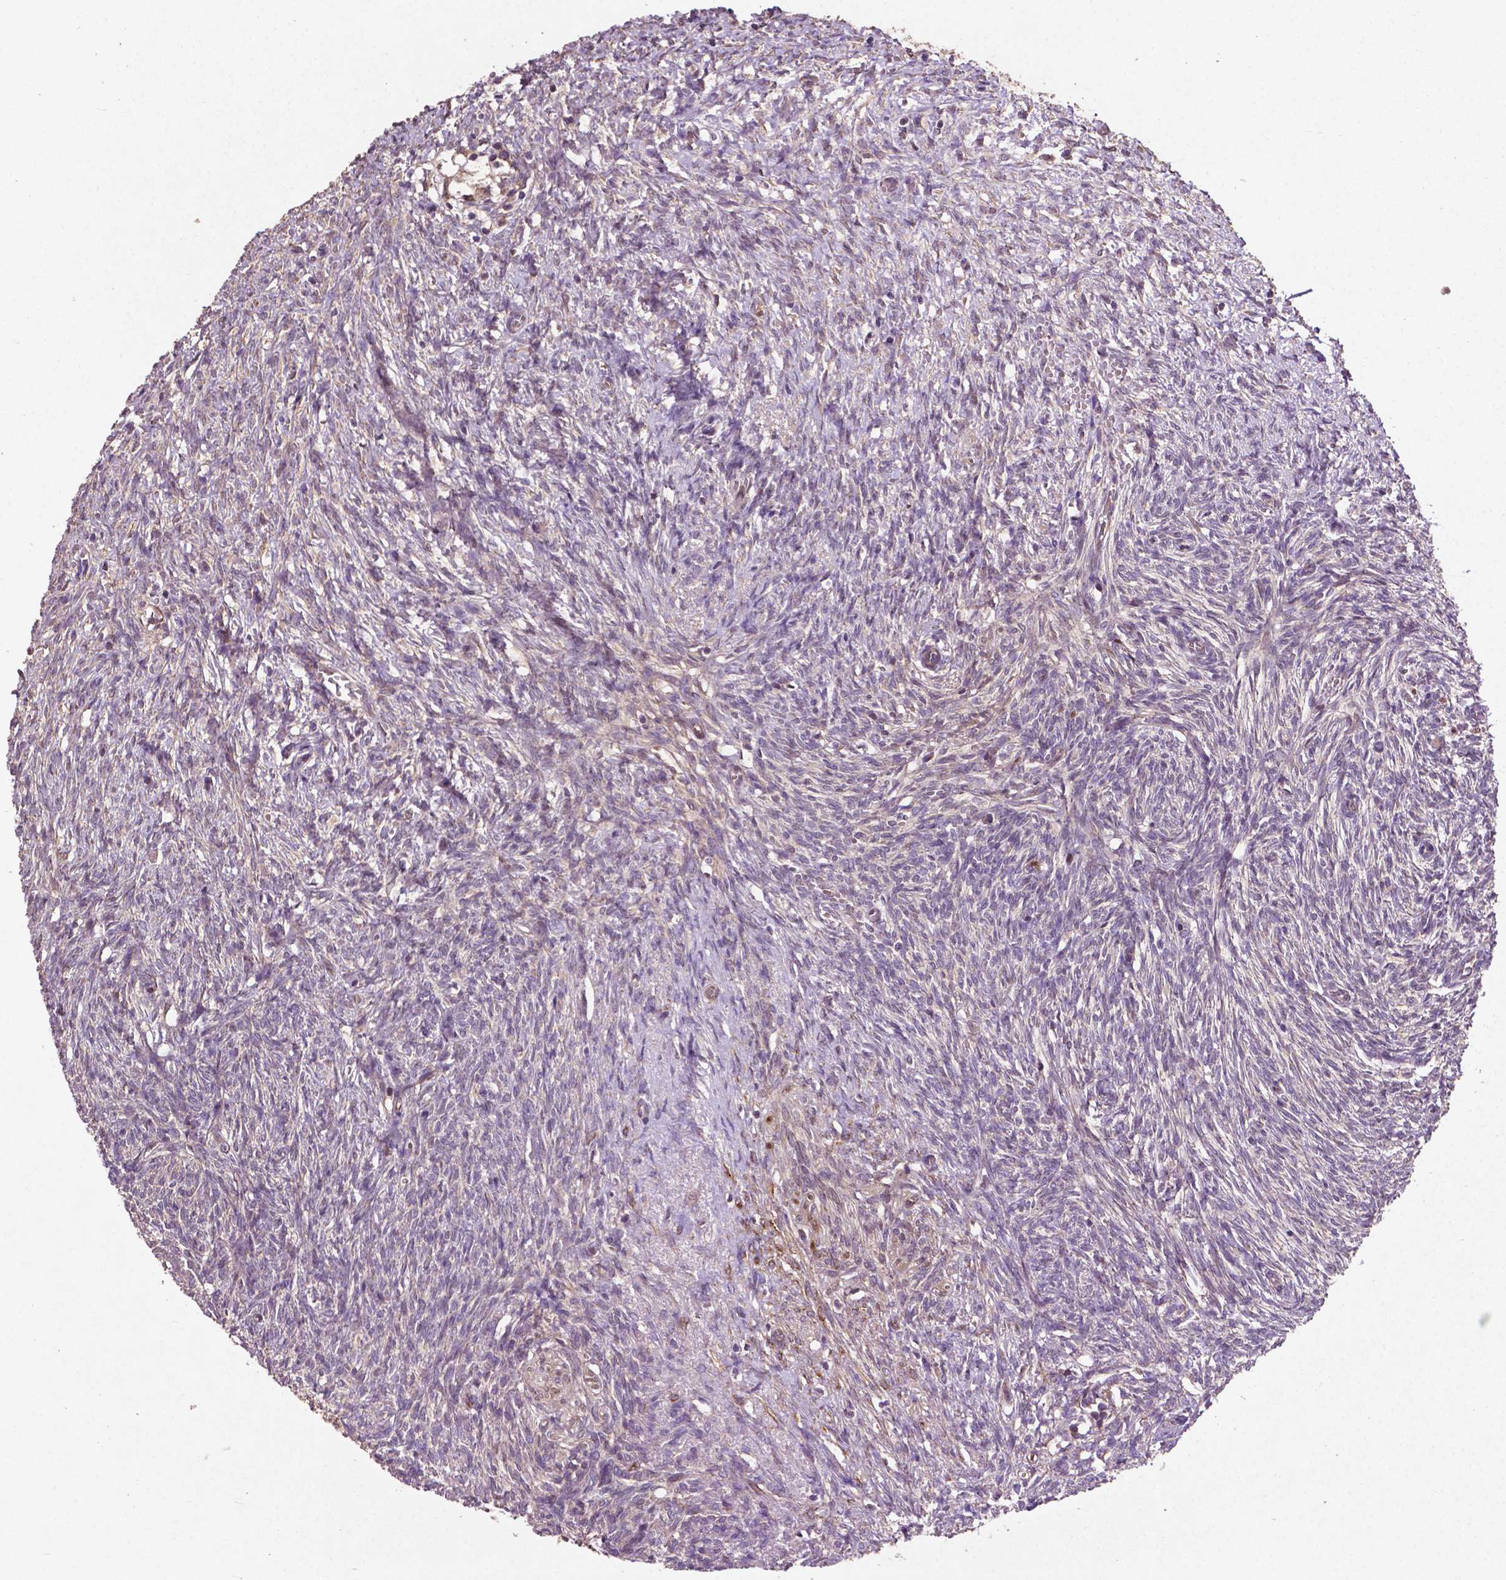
{"staining": {"intensity": "moderate", "quantity": "25%-75%", "location": "cytoplasmic/membranous"}, "tissue": "ovary", "cell_type": "Follicle cells", "image_type": "normal", "snomed": [{"axis": "morphology", "description": "Normal tissue, NOS"}, {"axis": "topography", "description": "Ovary"}], "caption": "Follicle cells reveal medium levels of moderate cytoplasmic/membranous expression in approximately 25%-75% of cells in unremarkable ovary. Nuclei are stained in blue.", "gene": "MBTPS1", "patient": {"sex": "female", "age": 46}}